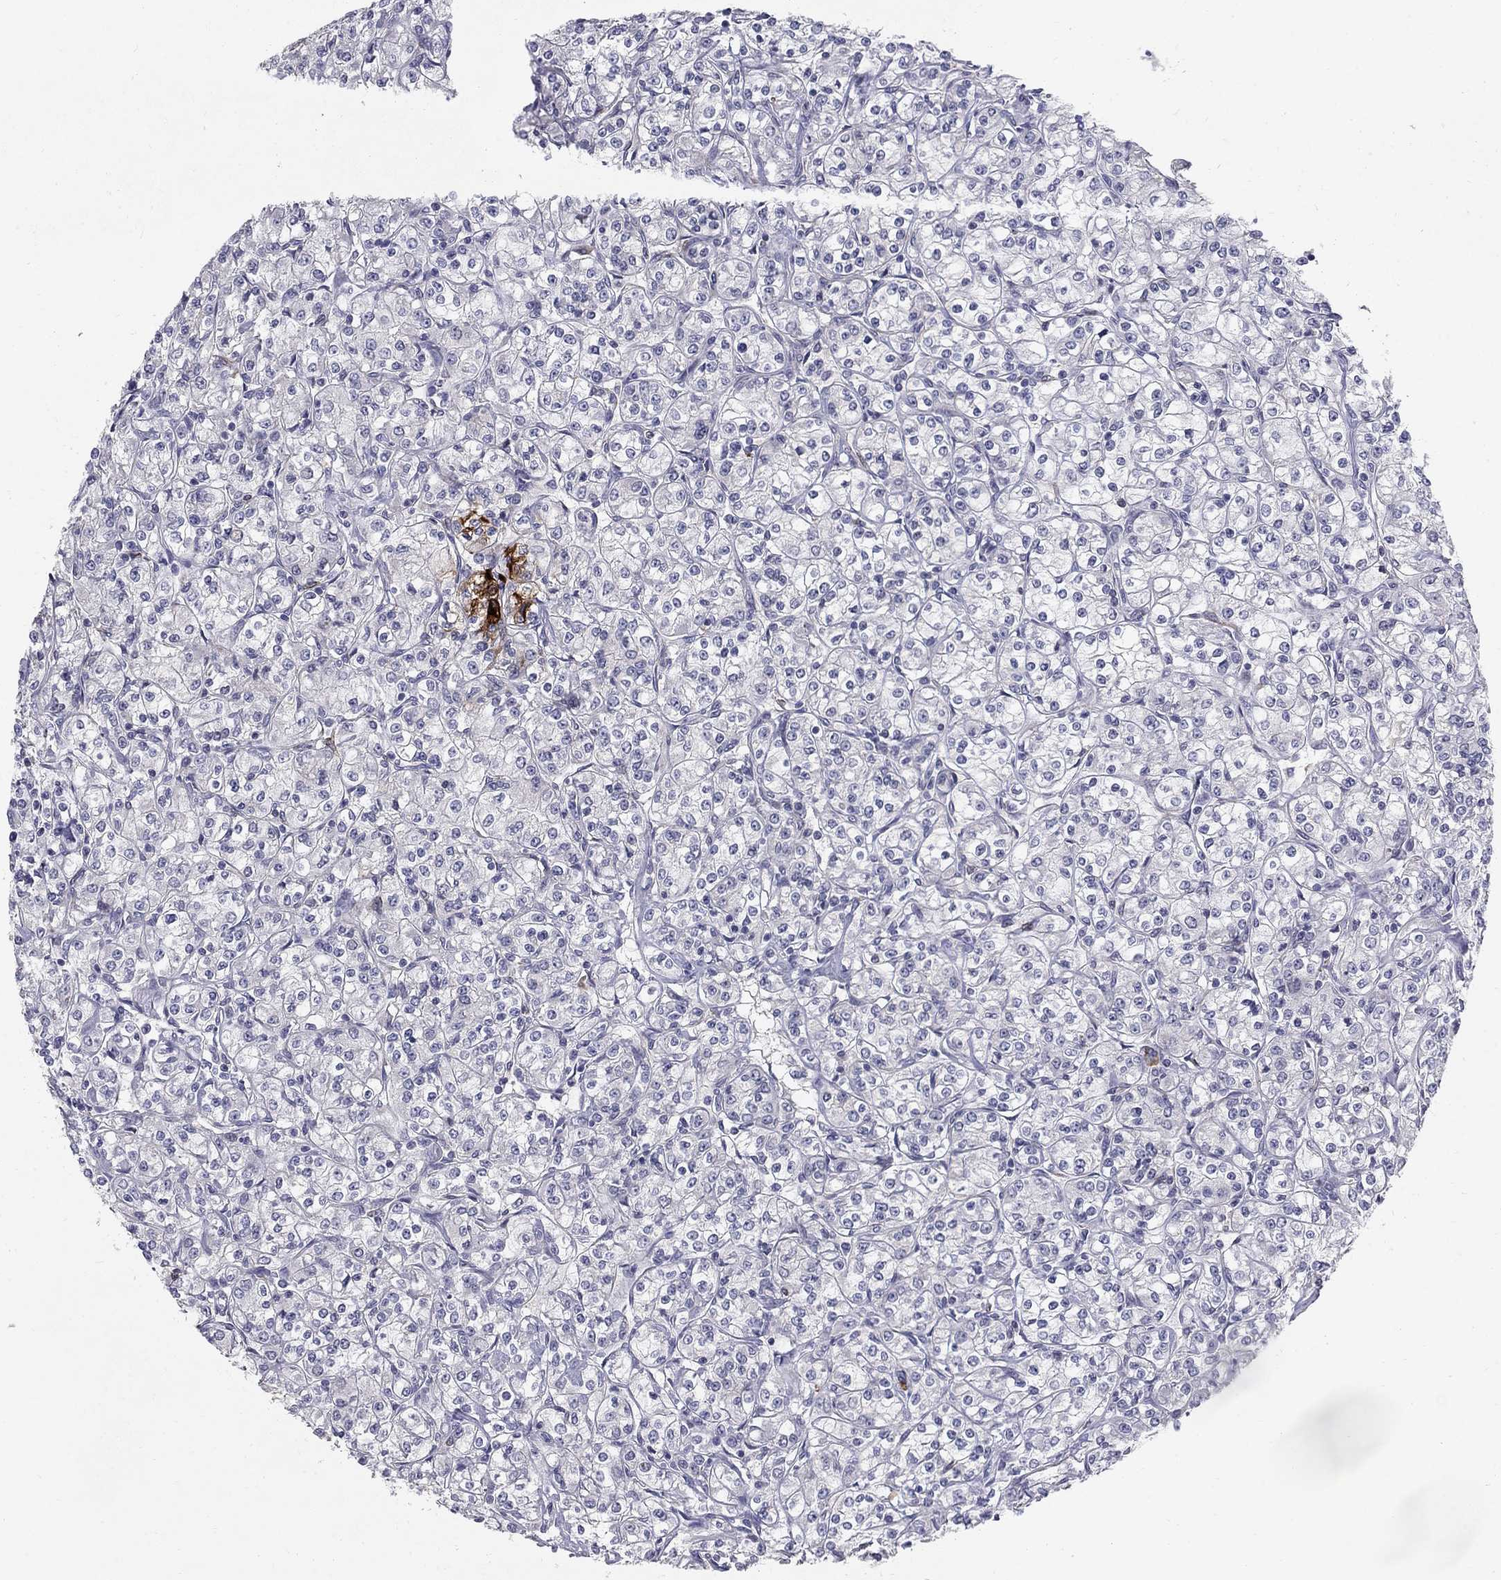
{"staining": {"intensity": "strong", "quantity": "<25%", "location": "cytoplasmic/membranous"}, "tissue": "renal cancer", "cell_type": "Tumor cells", "image_type": "cancer", "snomed": [{"axis": "morphology", "description": "Adenocarcinoma, NOS"}, {"axis": "topography", "description": "Kidney"}], "caption": "Renal adenocarcinoma stained with a brown dye displays strong cytoplasmic/membranous positive staining in approximately <25% of tumor cells.", "gene": "NTRK2", "patient": {"sex": "male", "age": 77}}